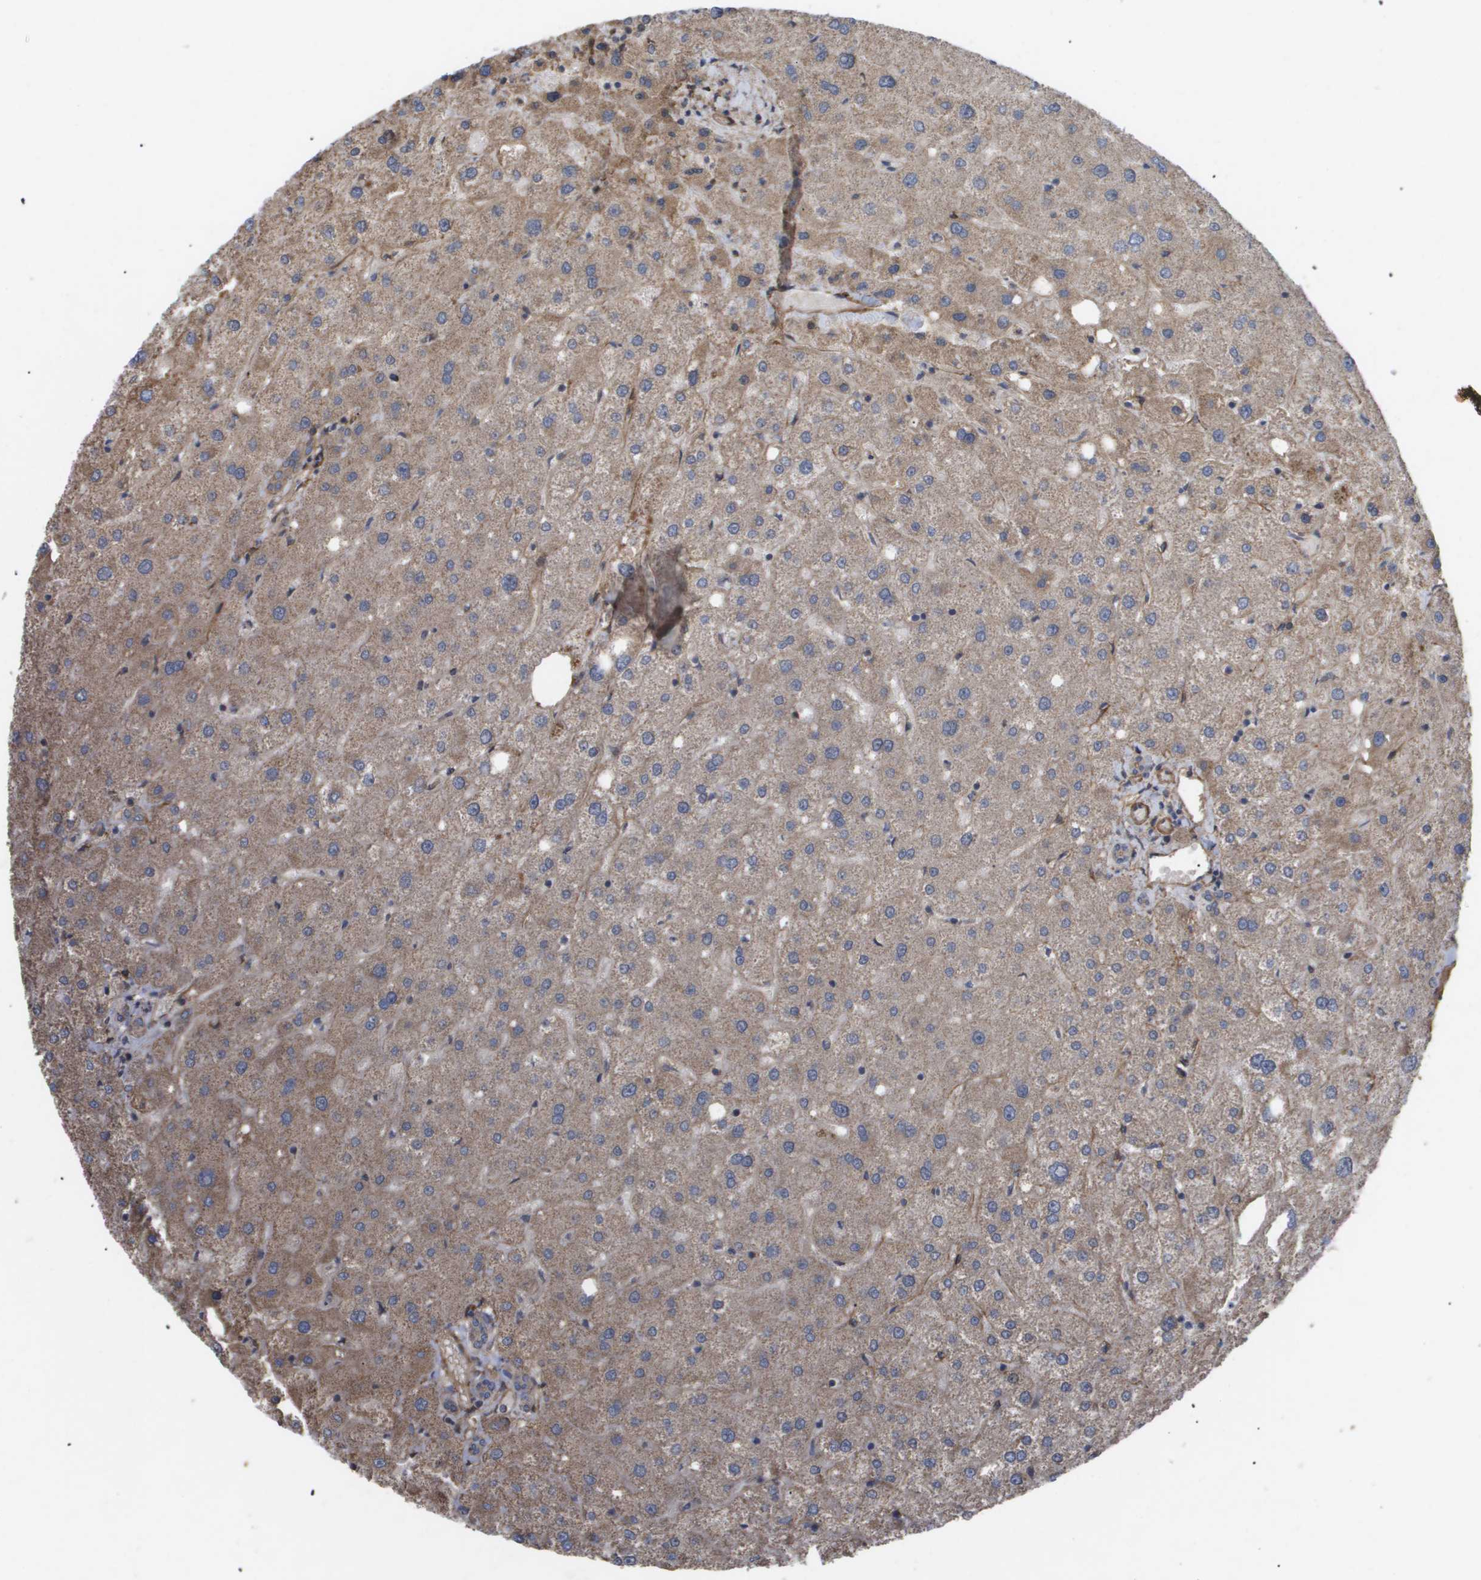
{"staining": {"intensity": "weak", "quantity": ">75%", "location": "cytoplasmic/membranous"}, "tissue": "liver", "cell_type": "Cholangiocytes", "image_type": "normal", "snomed": [{"axis": "morphology", "description": "Normal tissue, NOS"}, {"axis": "topography", "description": "Liver"}], "caption": "Protein expression analysis of unremarkable liver demonstrates weak cytoplasmic/membranous expression in approximately >75% of cholangiocytes. Nuclei are stained in blue.", "gene": "TNS1", "patient": {"sex": "male", "age": 73}}